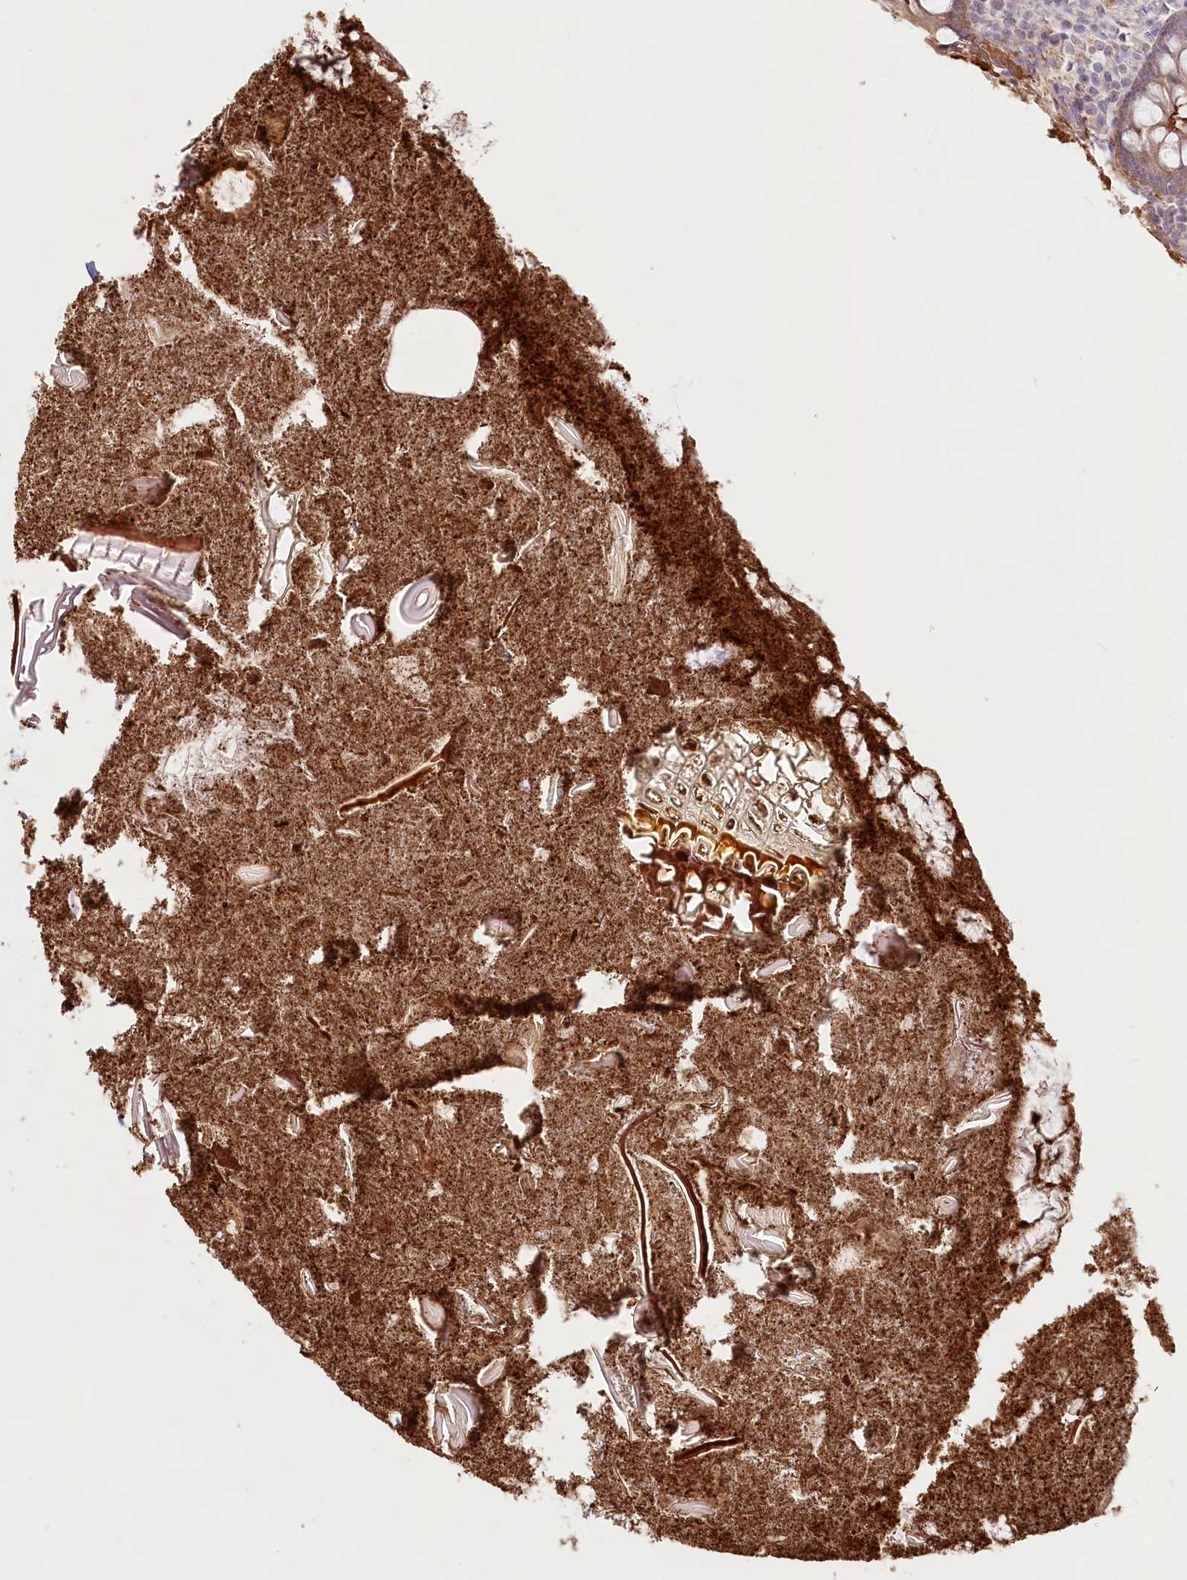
{"staining": {"intensity": "strong", "quantity": ">75%", "location": "cytoplasmic/membranous"}, "tissue": "appendix", "cell_type": "Glandular cells", "image_type": "normal", "snomed": [{"axis": "morphology", "description": "Normal tissue, NOS"}, {"axis": "topography", "description": "Appendix"}], "caption": "IHC photomicrograph of unremarkable appendix stained for a protein (brown), which displays high levels of strong cytoplasmic/membranous expression in approximately >75% of glandular cells.", "gene": "ABHD8", "patient": {"sex": "female", "age": 17}}